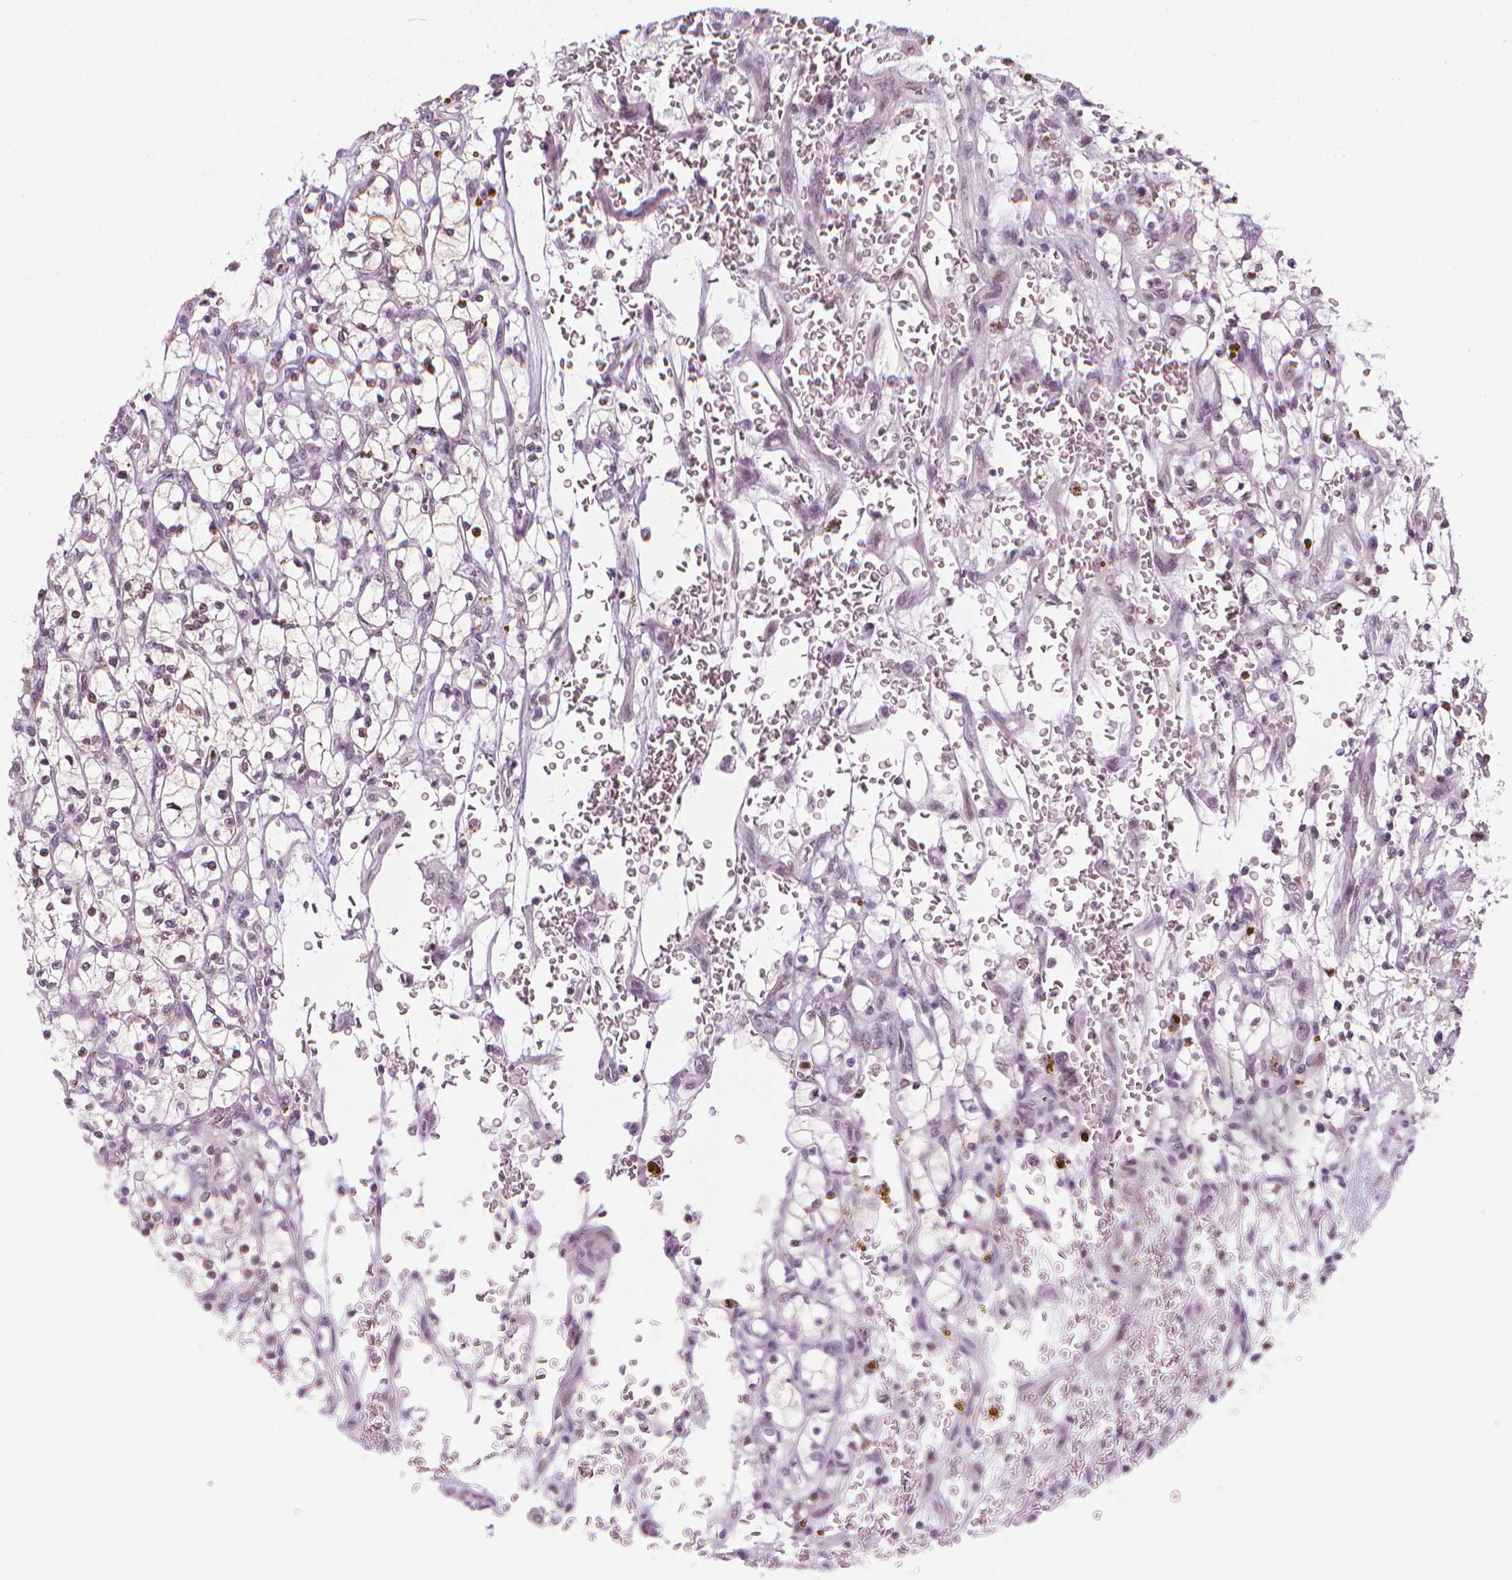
{"staining": {"intensity": "weak", "quantity": "<25%", "location": "nuclear"}, "tissue": "renal cancer", "cell_type": "Tumor cells", "image_type": "cancer", "snomed": [{"axis": "morphology", "description": "Adenocarcinoma, NOS"}, {"axis": "topography", "description": "Kidney"}], "caption": "Immunohistochemical staining of renal cancer (adenocarcinoma) exhibits no significant staining in tumor cells.", "gene": "CDKN1C", "patient": {"sex": "female", "age": 64}}